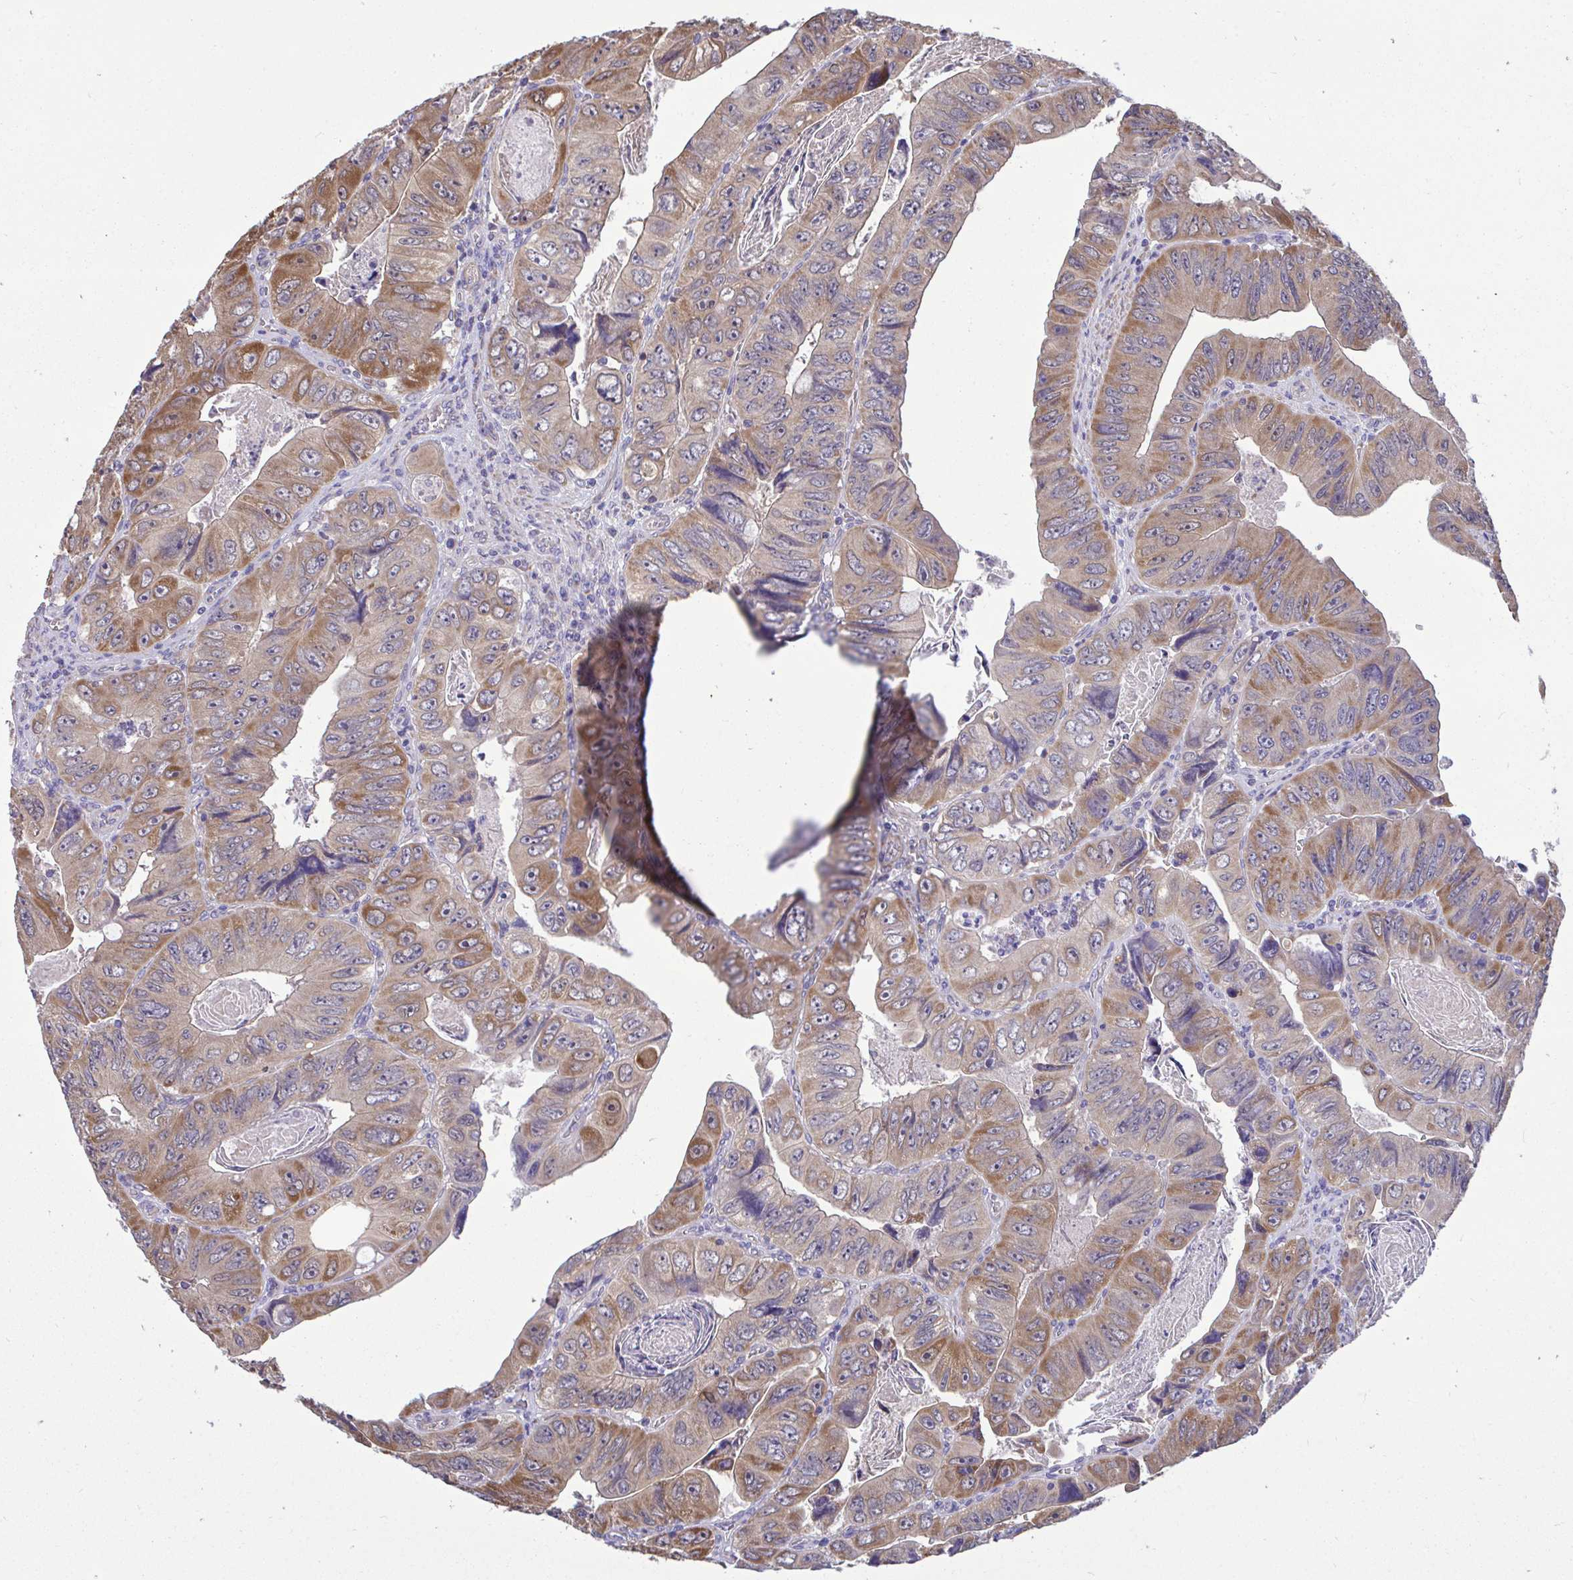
{"staining": {"intensity": "moderate", "quantity": "25%-75%", "location": "cytoplasmic/membranous"}, "tissue": "colorectal cancer", "cell_type": "Tumor cells", "image_type": "cancer", "snomed": [{"axis": "morphology", "description": "Adenocarcinoma, NOS"}, {"axis": "topography", "description": "Colon"}], "caption": "A medium amount of moderate cytoplasmic/membranous staining is present in approximately 25%-75% of tumor cells in colorectal adenocarcinoma tissue. The staining is performed using DAB brown chromogen to label protein expression. The nuclei are counter-stained blue using hematoxylin.", "gene": "SARS2", "patient": {"sex": "female", "age": 84}}